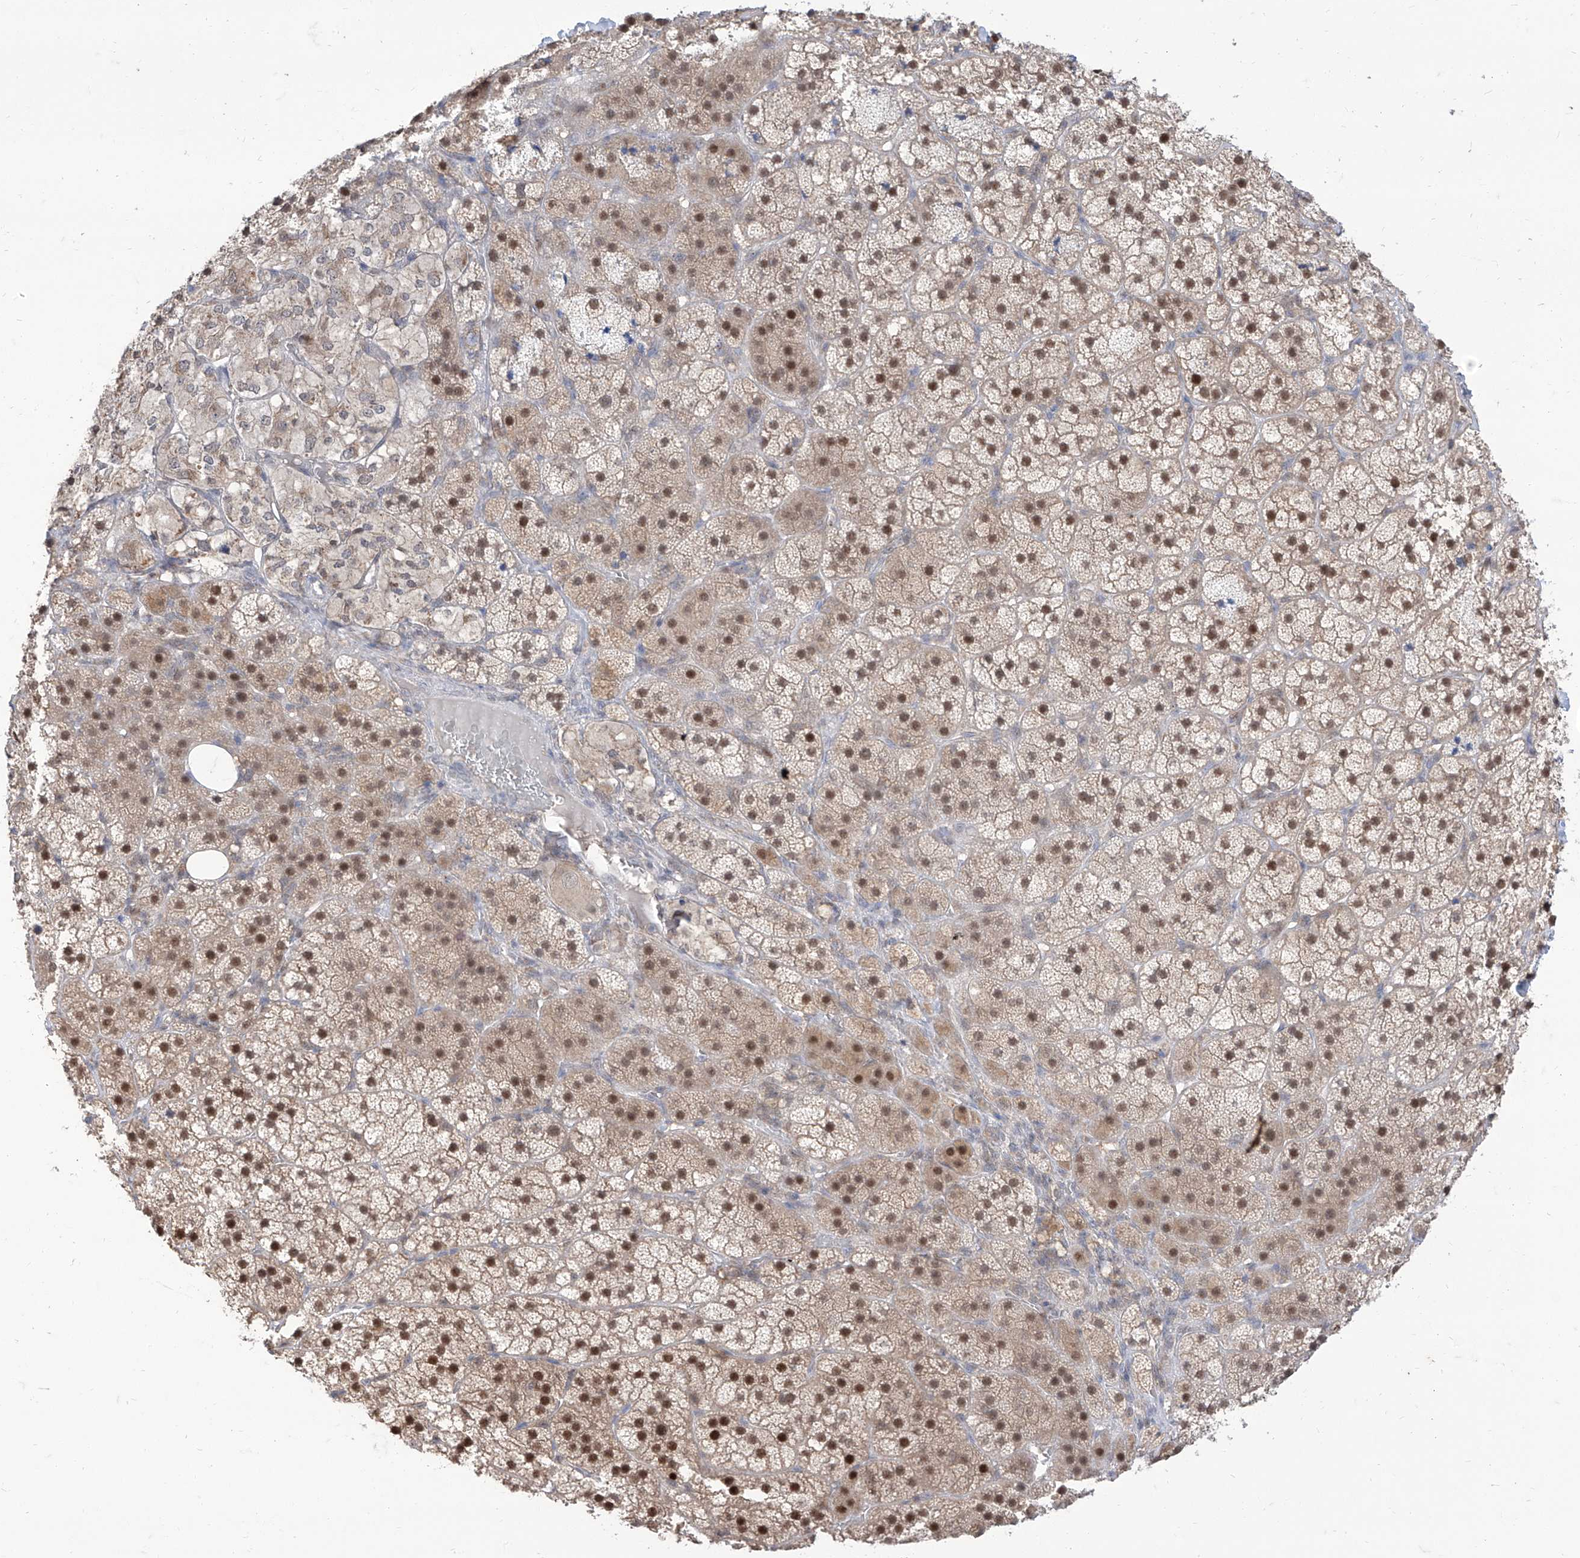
{"staining": {"intensity": "moderate", "quantity": "25%-75%", "location": "cytoplasmic/membranous,nuclear"}, "tissue": "adrenal gland", "cell_type": "Glandular cells", "image_type": "normal", "snomed": [{"axis": "morphology", "description": "Normal tissue, NOS"}, {"axis": "topography", "description": "Adrenal gland"}], "caption": "Human adrenal gland stained with a brown dye exhibits moderate cytoplasmic/membranous,nuclear positive positivity in approximately 25%-75% of glandular cells.", "gene": "BROX", "patient": {"sex": "female", "age": 44}}